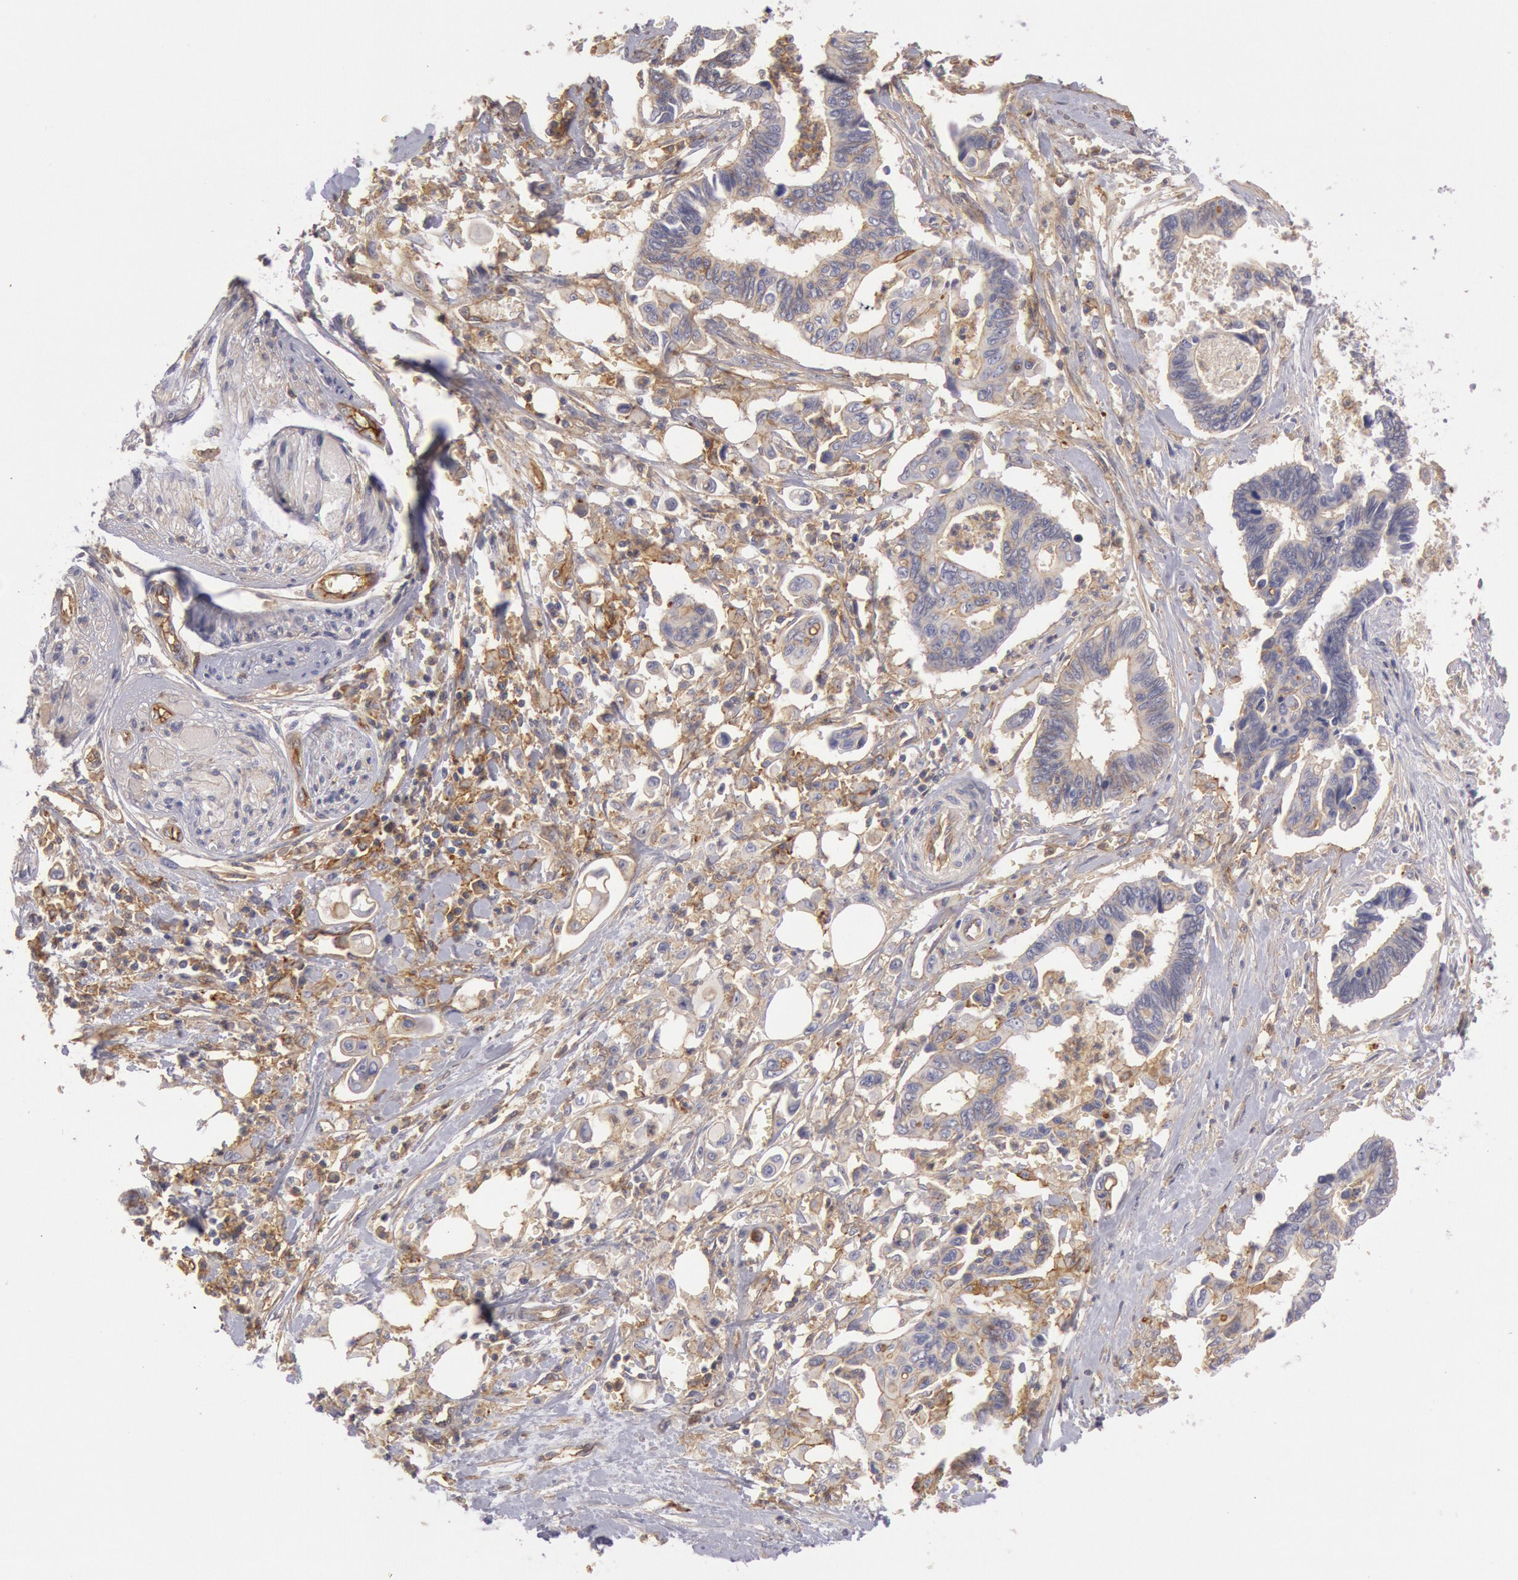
{"staining": {"intensity": "weak", "quantity": ">75%", "location": "cytoplasmic/membranous"}, "tissue": "pancreatic cancer", "cell_type": "Tumor cells", "image_type": "cancer", "snomed": [{"axis": "morphology", "description": "Adenocarcinoma, NOS"}, {"axis": "topography", "description": "Pancreas"}], "caption": "Pancreatic adenocarcinoma stained for a protein displays weak cytoplasmic/membranous positivity in tumor cells. (DAB = brown stain, brightfield microscopy at high magnification).", "gene": "SNAP23", "patient": {"sex": "female", "age": 70}}